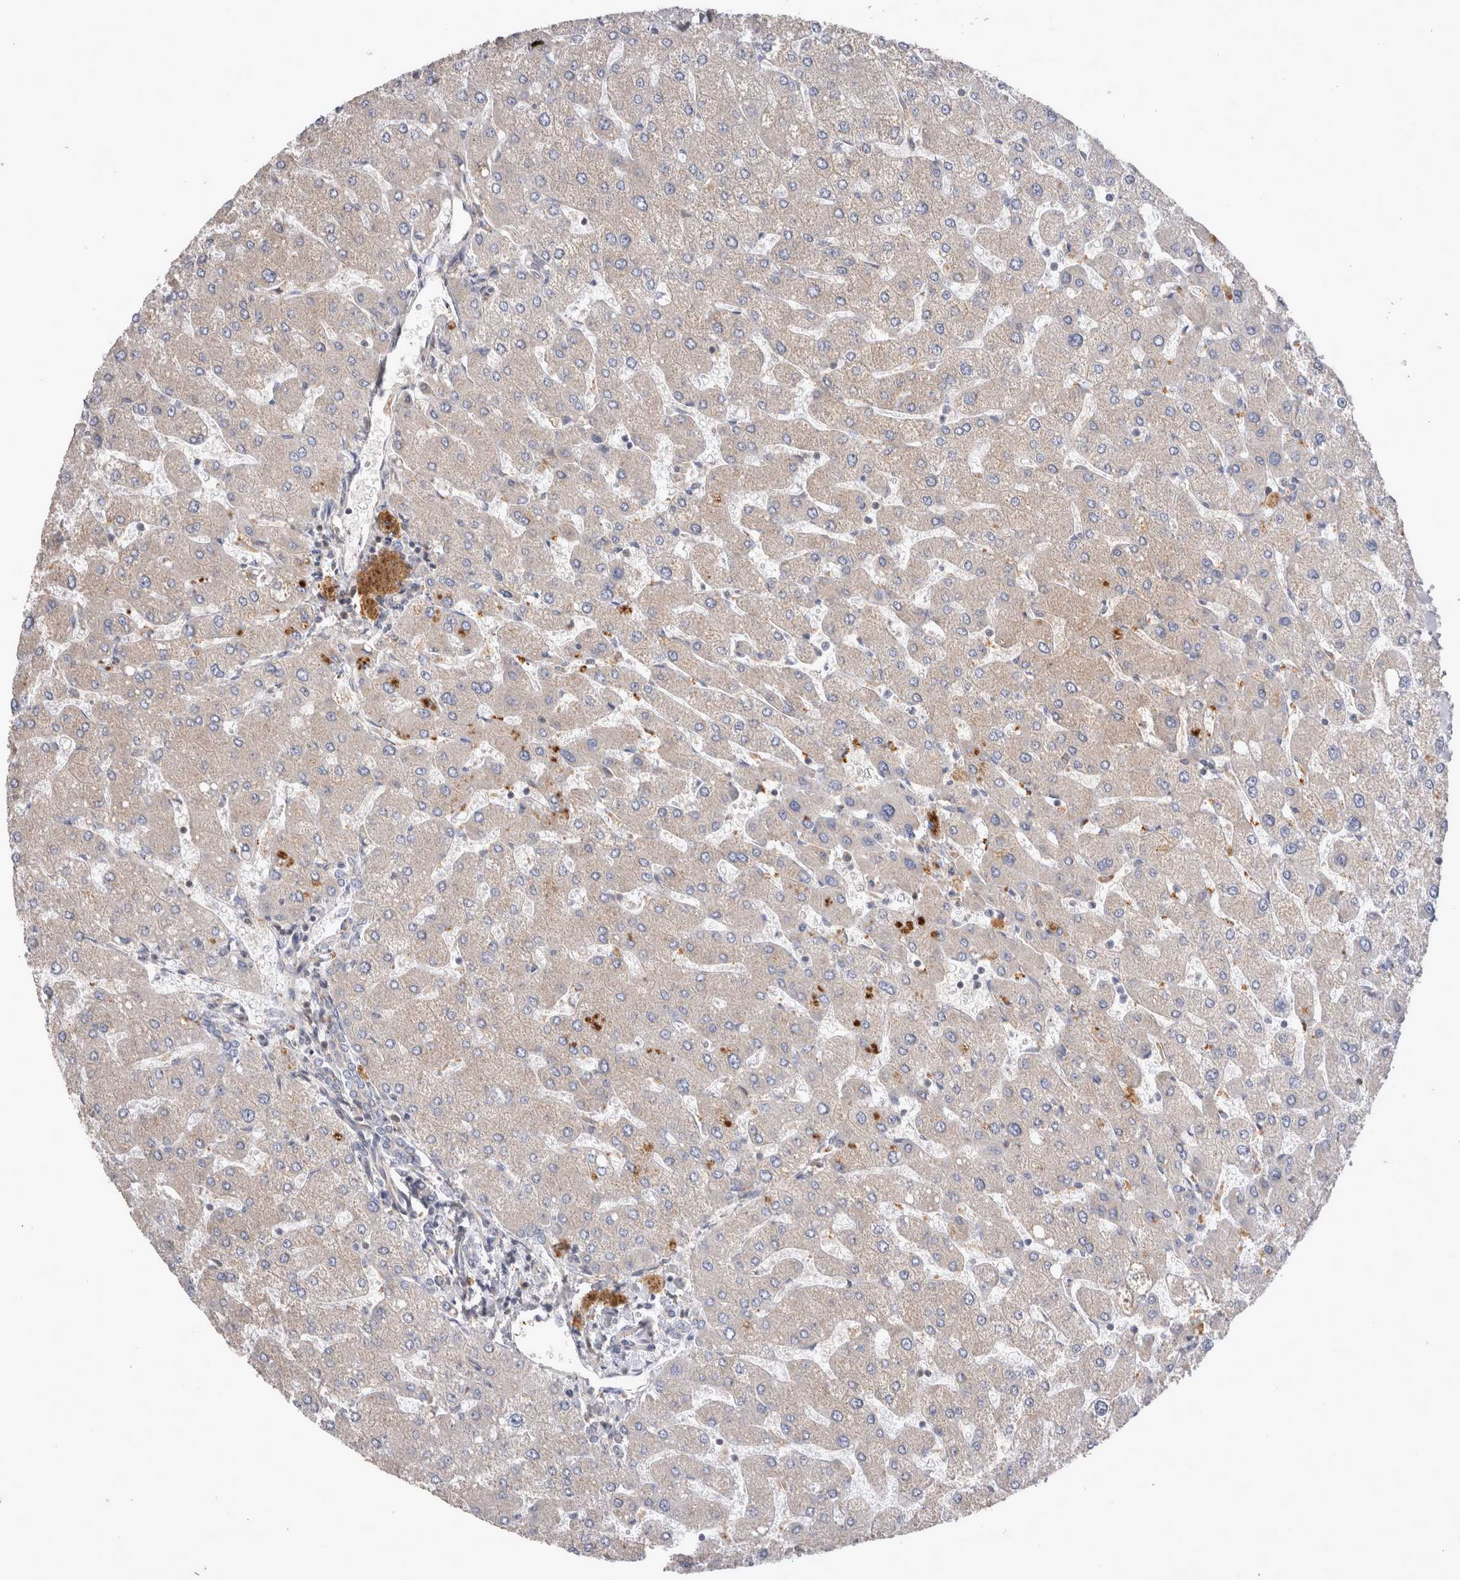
{"staining": {"intensity": "weak", "quantity": "25%-75%", "location": "cytoplasmic/membranous"}, "tissue": "liver", "cell_type": "Cholangiocytes", "image_type": "normal", "snomed": [{"axis": "morphology", "description": "Normal tissue, NOS"}, {"axis": "topography", "description": "Liver"}], "caption": "Protein staining of unremarkable liver exhibits weak cytoplasmic/membranous positivity in about 25%-75% of cholangiocytes.", "gene": "SRD5A3", "patient": {"sex": "male", "age": 55}}